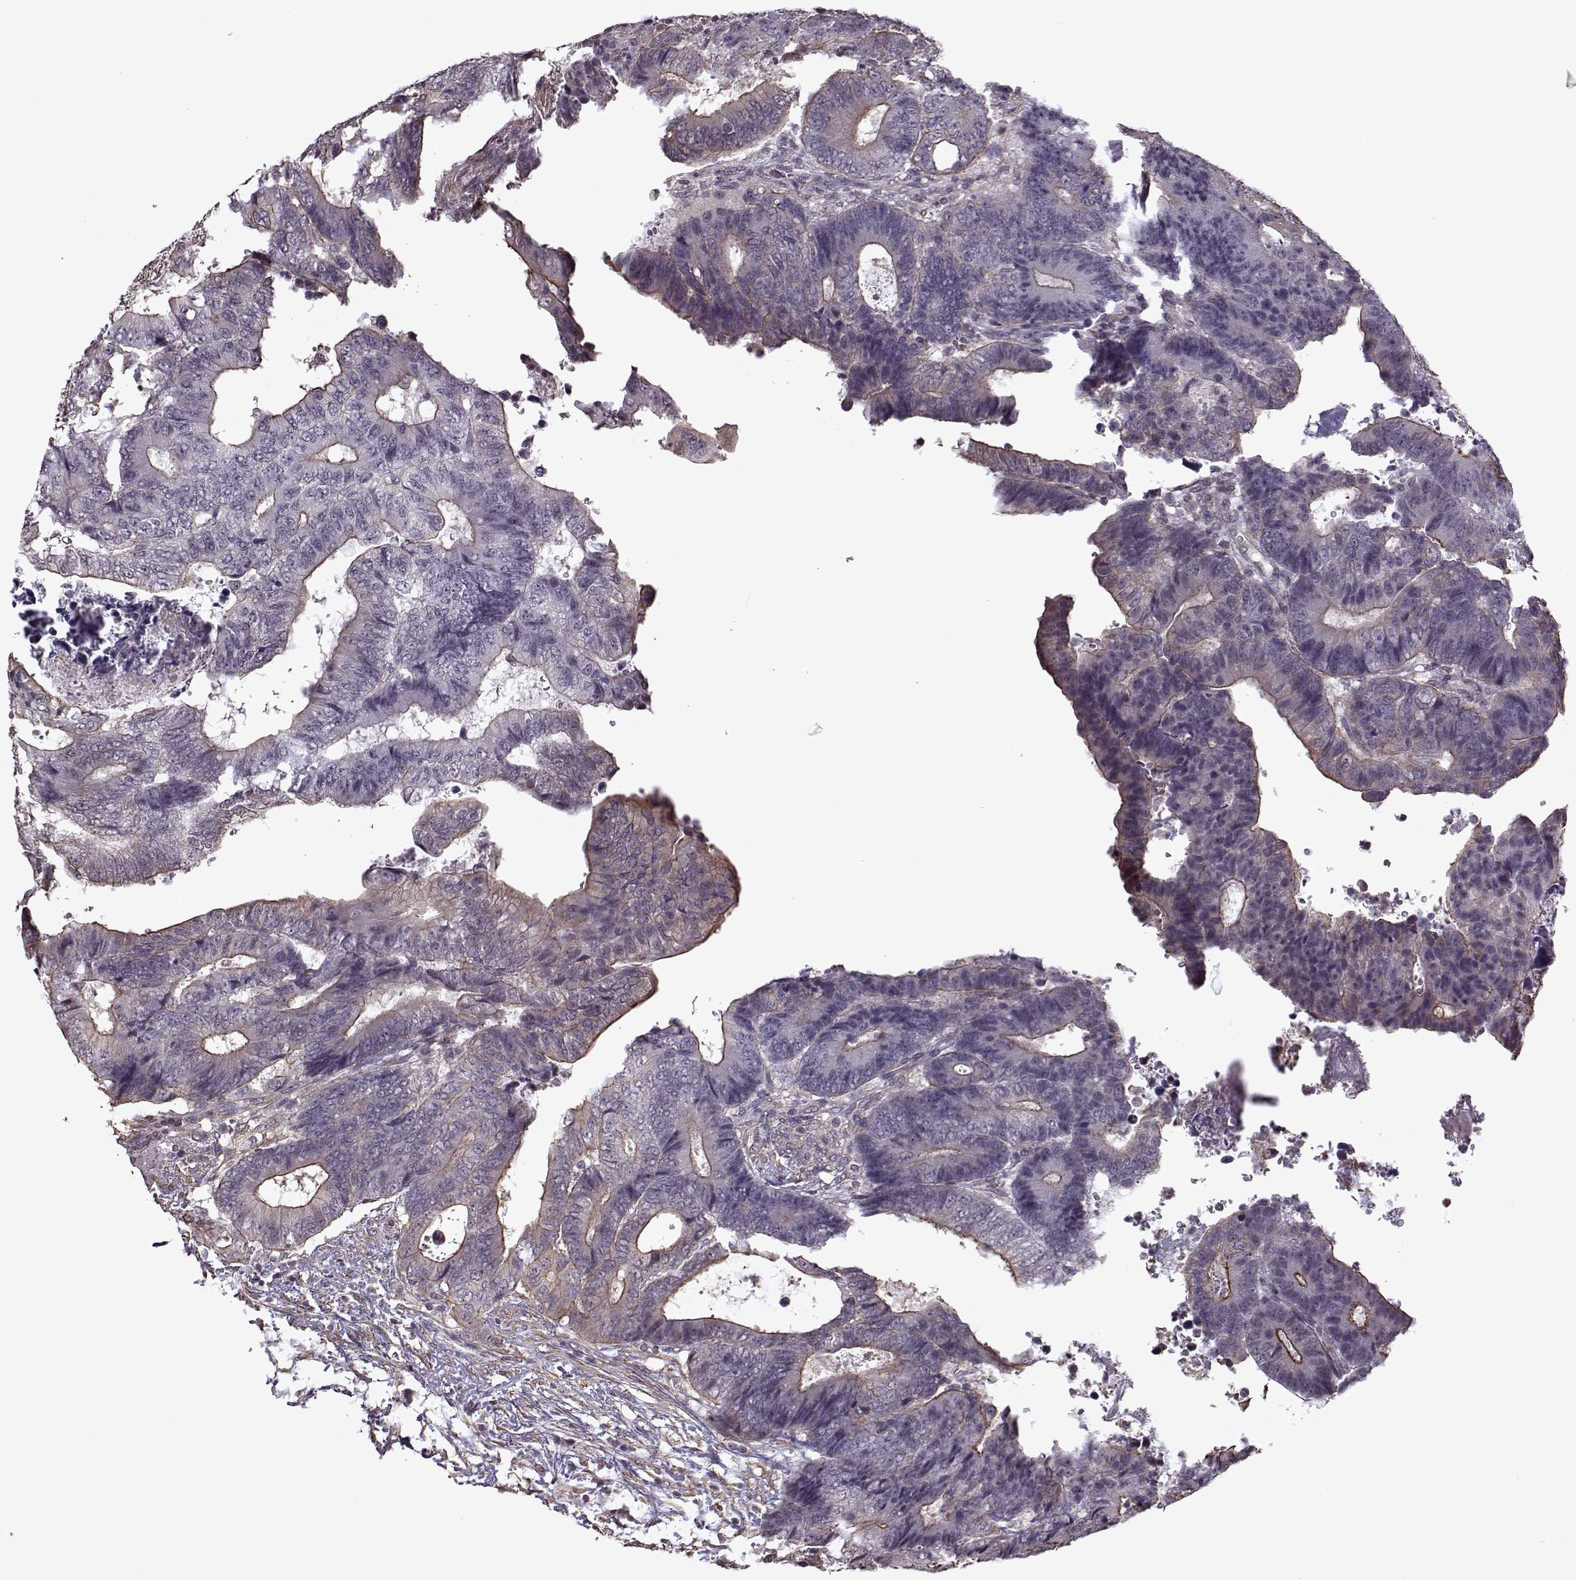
{"staining": {"intensity": "moderate", "quantity": "<25%", "location": "cytoplasmic/membranous"}, "tissue": "colorectal cancer", "cell_type": "Tumor cells", "image_type": "cancer", "snomed": [{"axis": "morphology", "description": "Adenocarcinoma, NOS"}, {"axis": "topography", "description": "Colon"}], "caption": "High-power microscopy captured an IHC micrograph of adenocarcinoma (colorectal), revealing moderate cytoplasmic/membranous positivity in about <25% of tumor cells. The staining is performed using DAB brown chromogen to label protein expression. The nuclei are counter-stained blue using hematoxylin.", "gene": "KRT9", "patient": {"sex": "female", "age": 48}}